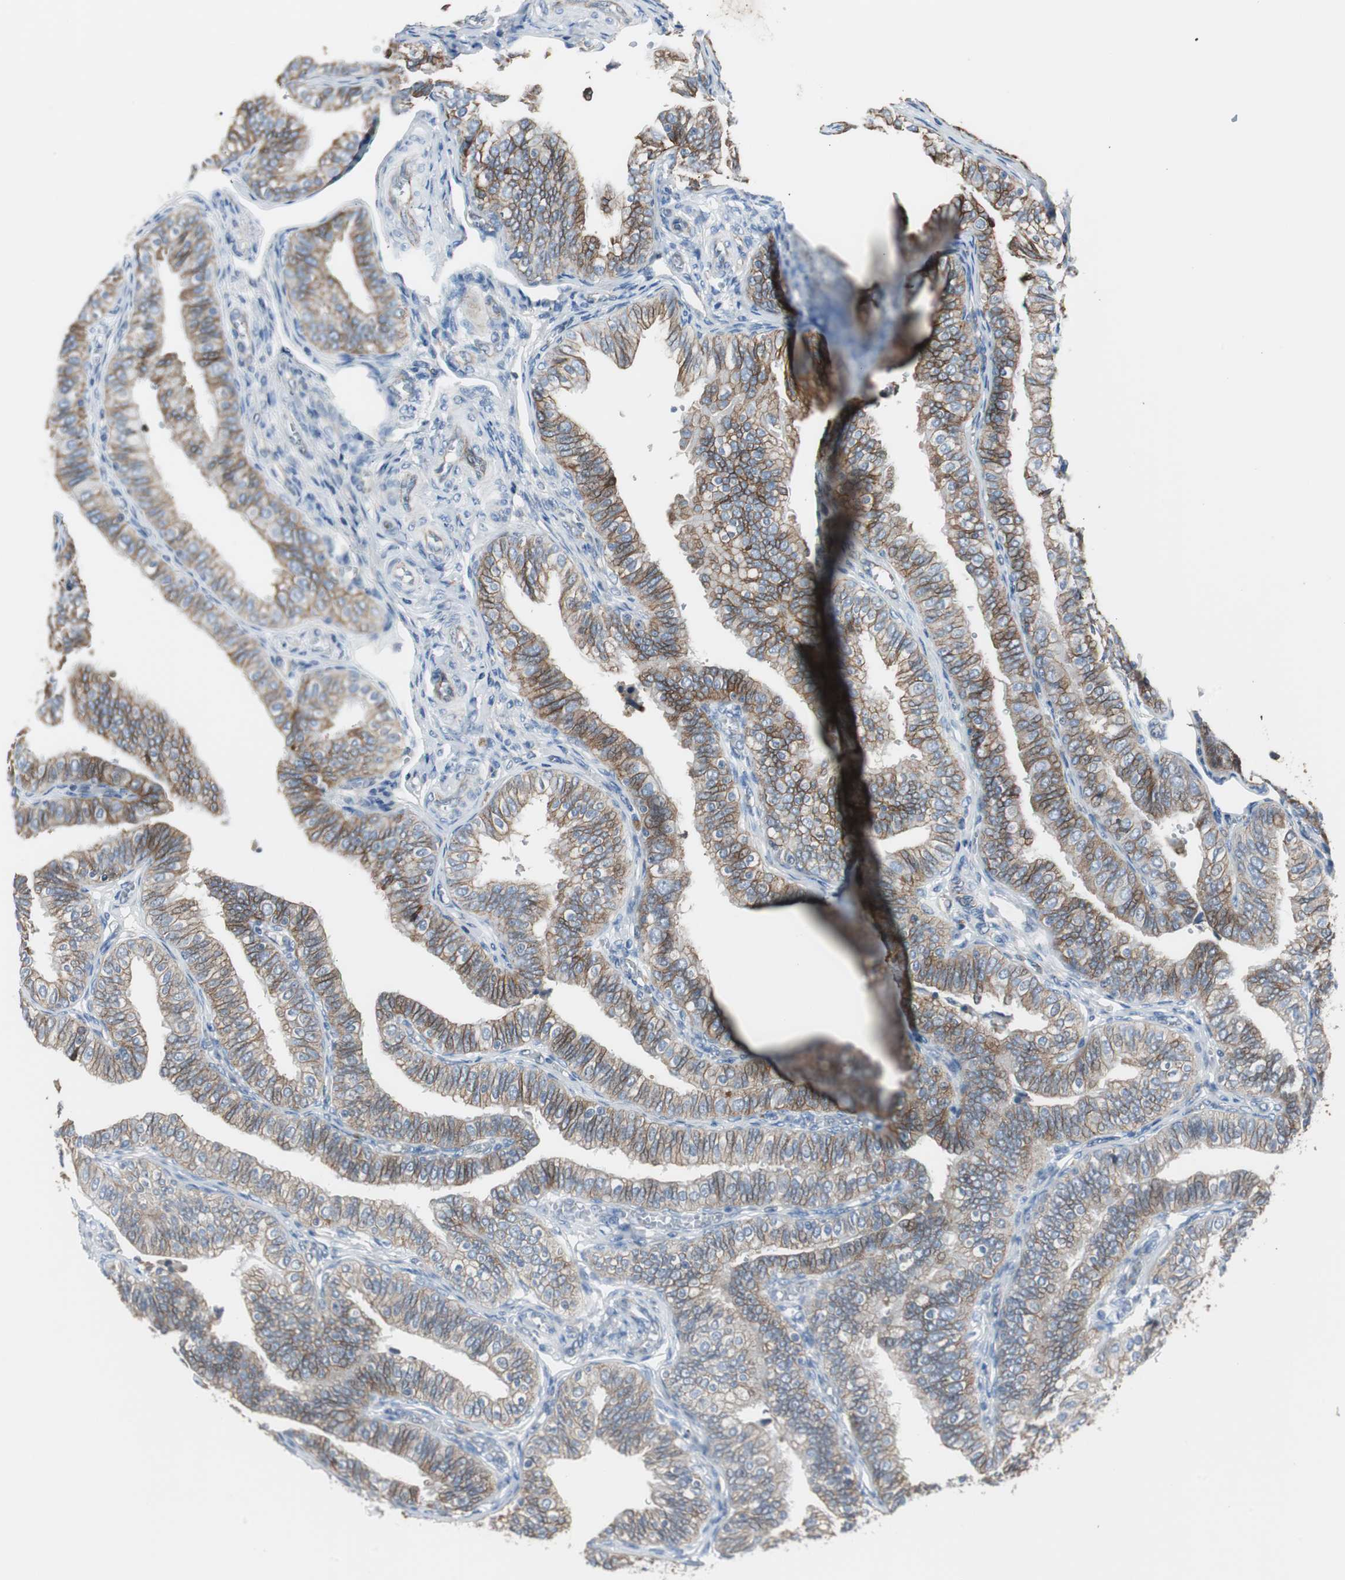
{"staining": {"intensity": "strong", "quantity": ">75%", "location": "cytoplasmic/membranous"}, "tissue": "fallopian tube", "cell_type": "Glandular cells", "image_type": "normal", "snomed": [{"axis": "morphology", "description": "Normal tissue, NOS"}, {"axis": "topography", "description": "Fallopian tube"}], "caption": "IHC (DAB (3,3'-diaminobenzidine)) staining of benign fallopian tube shows strong cytoplasmic/membranous protein positivity in approximately >75% of glandular cells.", "gene": "STXBP4", "patient": {"sex": "female", "age": 46}}